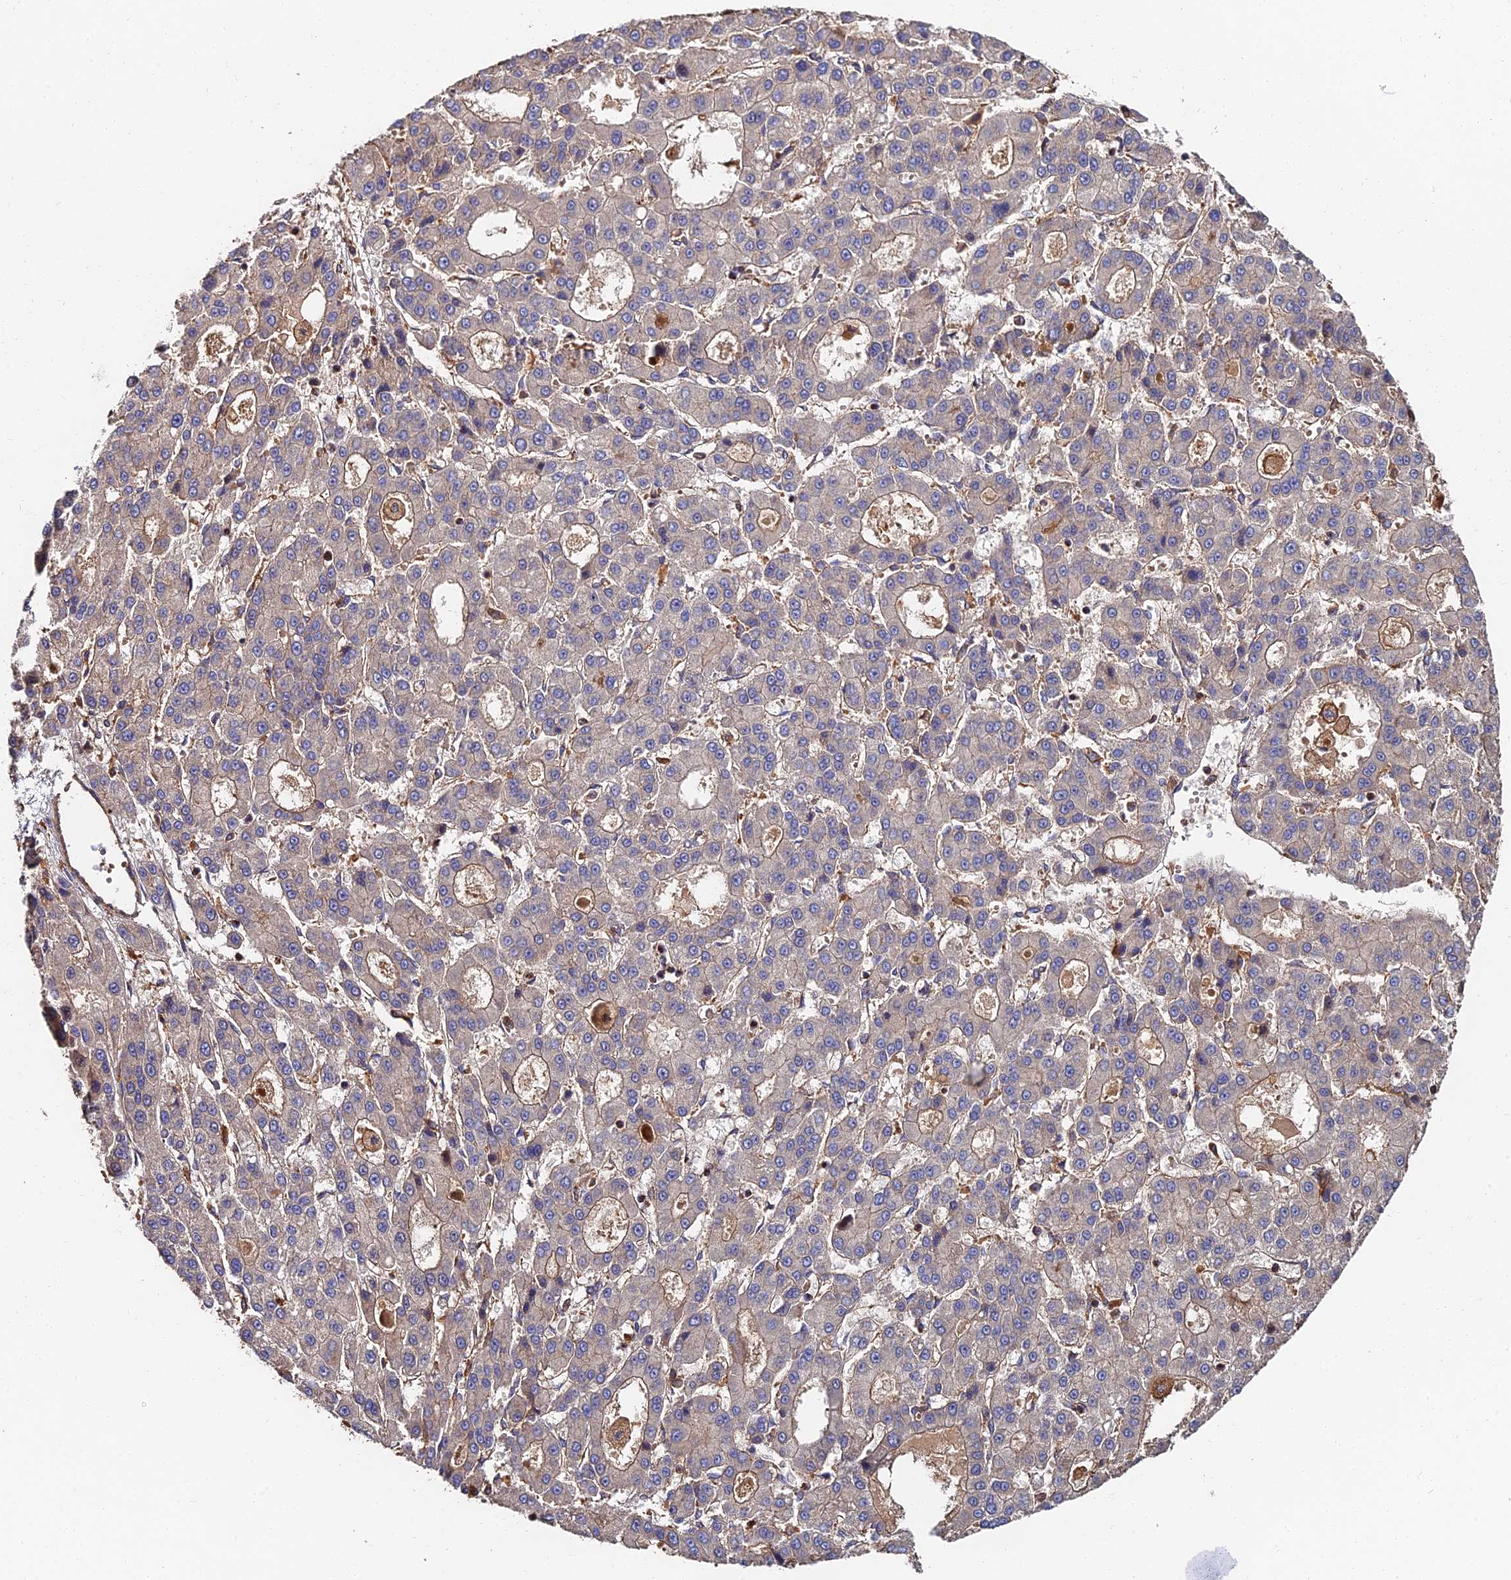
{"staining": {"intensity": "weak", "quantity": "25%-75%", "location": "cytoplasmic/membranous"}, "tissue": "liver cancer", "cell_type": "Tumor cells", "image_type": "cancer", "snomed": [{"axis": "morphology", "description": "Carcinoma, Hepatocellular, NOS"}, {"axis": "topography", "description": "Liver"}], "caption": "Human liver cancer (hepatocellular carcinoma) stained with a brown dye shows weak cytoplasmic/membranous positive expression in about 25%-75% of tumor cells.", "gene": "EXT1", "patient": {"sex": "male", "age": 70}}